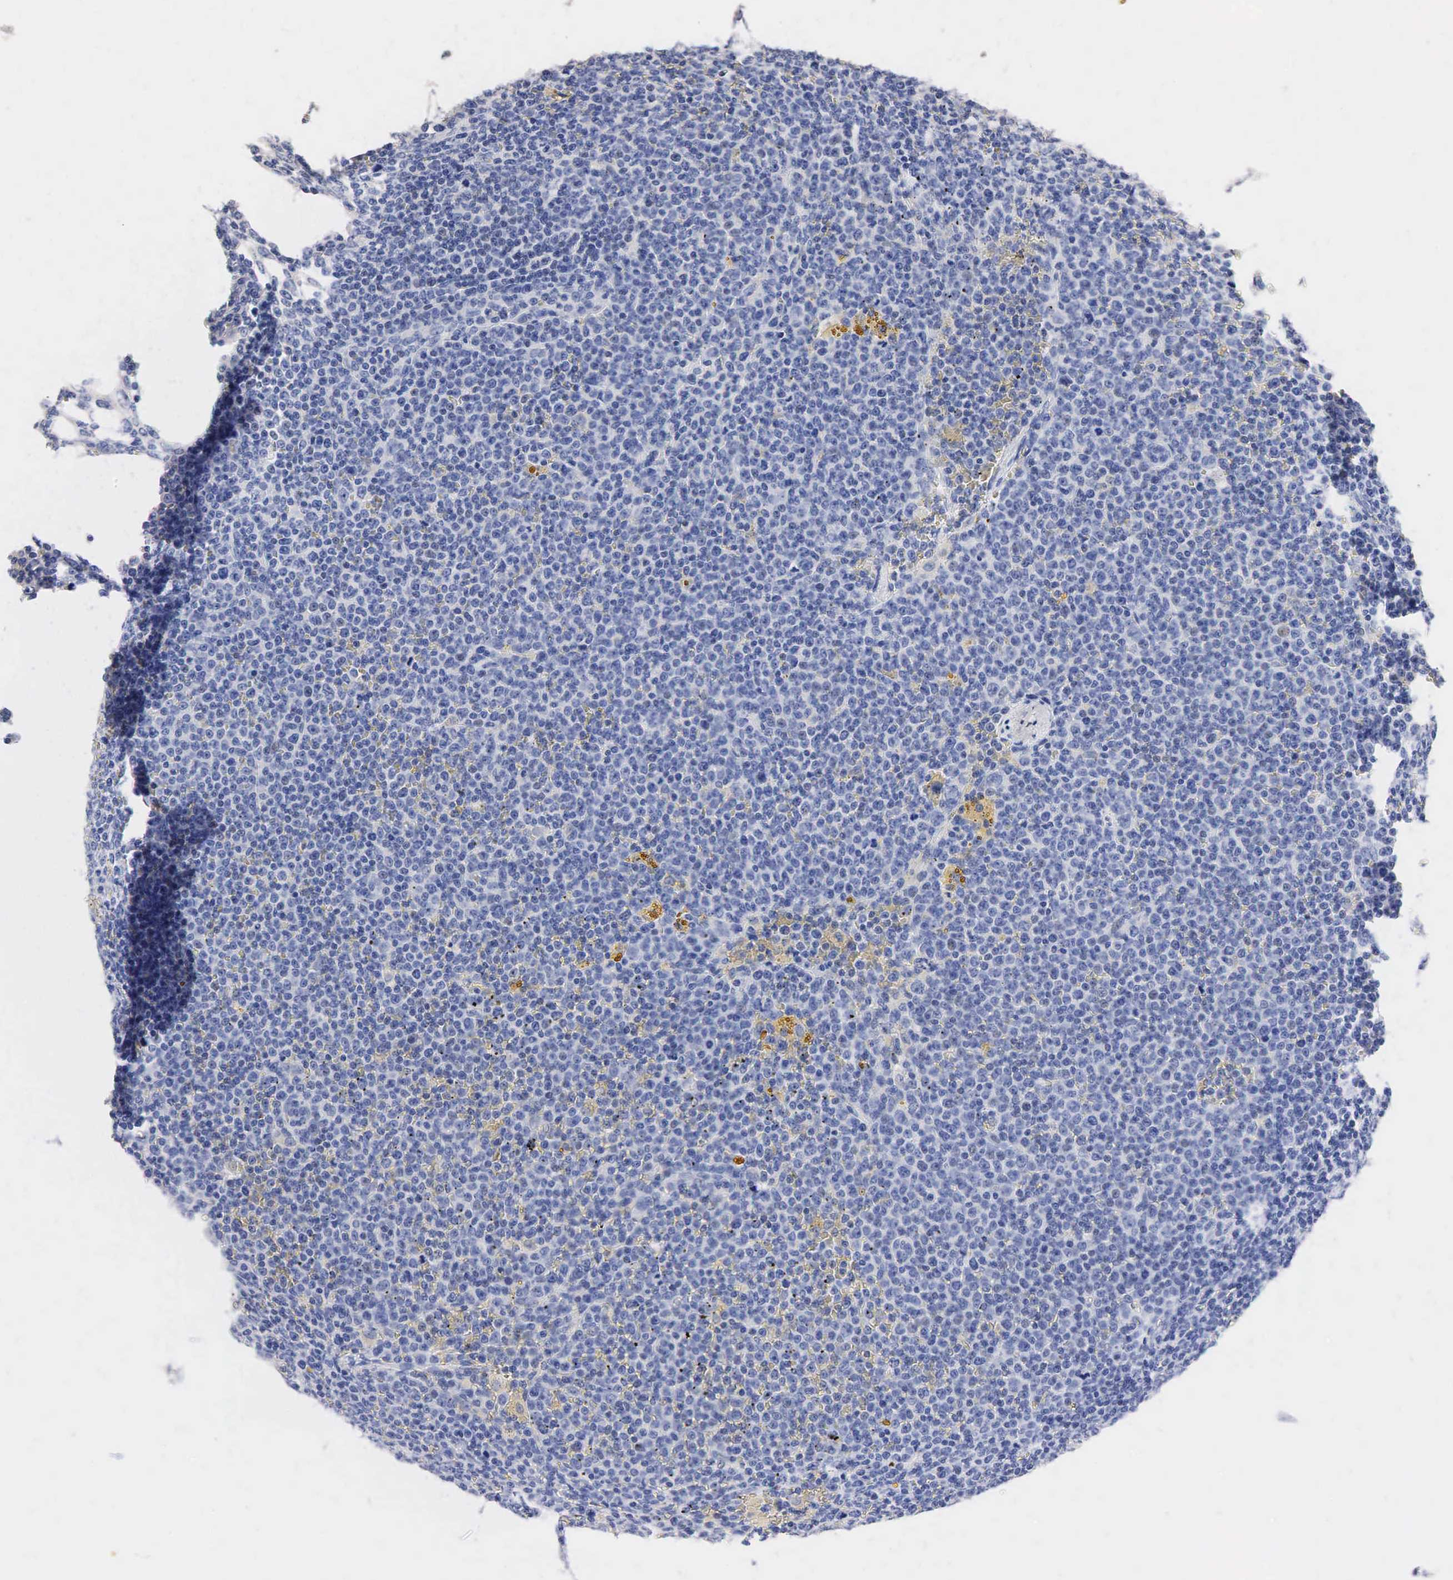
{"staining": {"intensity": "negative", "quantity": "none", "location": "none"}, "tissue": "lymphoma", "cell_type": "Tumor cells", "image_type": "cancer", "snomed": [{"axis": "morphology", "description": "Malignant lymphoma, non-Hodgkin's type, Low grade"}, {"axis": "topography", "description": "Lymph node"}], "caption": "High power microscopy histopathology image of an immunohistochemistry (IHC) photomicrograph of lymphoma, revealing no significant staining in tumor cells. Brightfield microscopy of IHC stained with DAB (brown) and hematoxylin (blue), captured at high magnification.", "gene": "SST", "patient": {"sex": "male", "age": 50}}